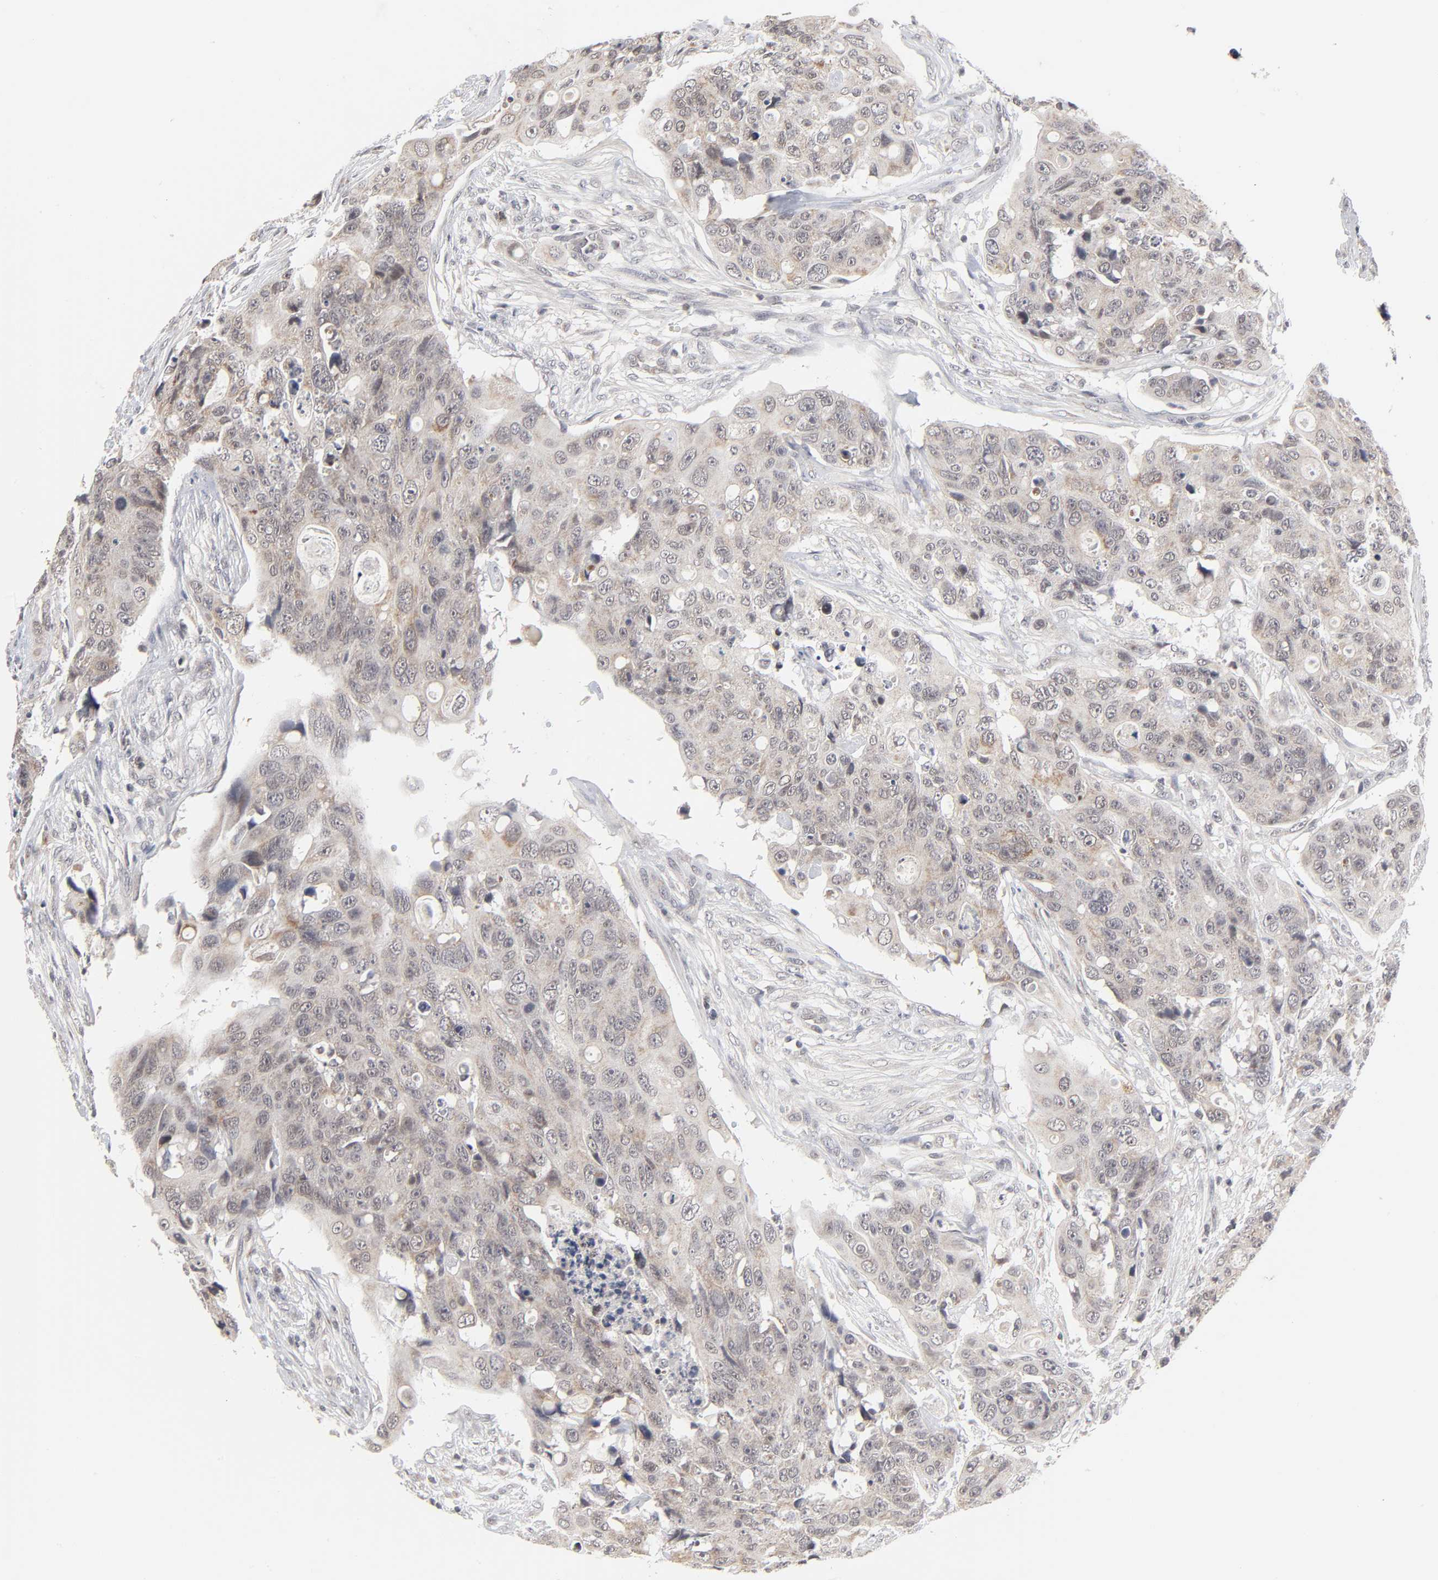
{"staining": {"intensity": "weak", "quantity": ">75%", "location": "cytoplasmic/membranous,nuclear"}, "tissue": "colorectal cancer", "cell_type": "Tumor cells", "image_type": "cancer", "snomed": [{"axis": "morphology", "description": "Adenocarcinoma, NOS"}, {"axis": "topography", "description": "Colon"}], "caption": "The image exhibits staining of colorectal adenocarcinoma, revealing weak cytoplasmic/membranous and nuclear protein expression (brown color) within tumor cells. The staining is performed using DAB (3,3'-diaminobenzidine) brown chromogen to label protein expression. The nuclei are counter-stained blue using hematoxylin.", "gene": "AUH", "patient": {"sex": "female", "age": 57}}